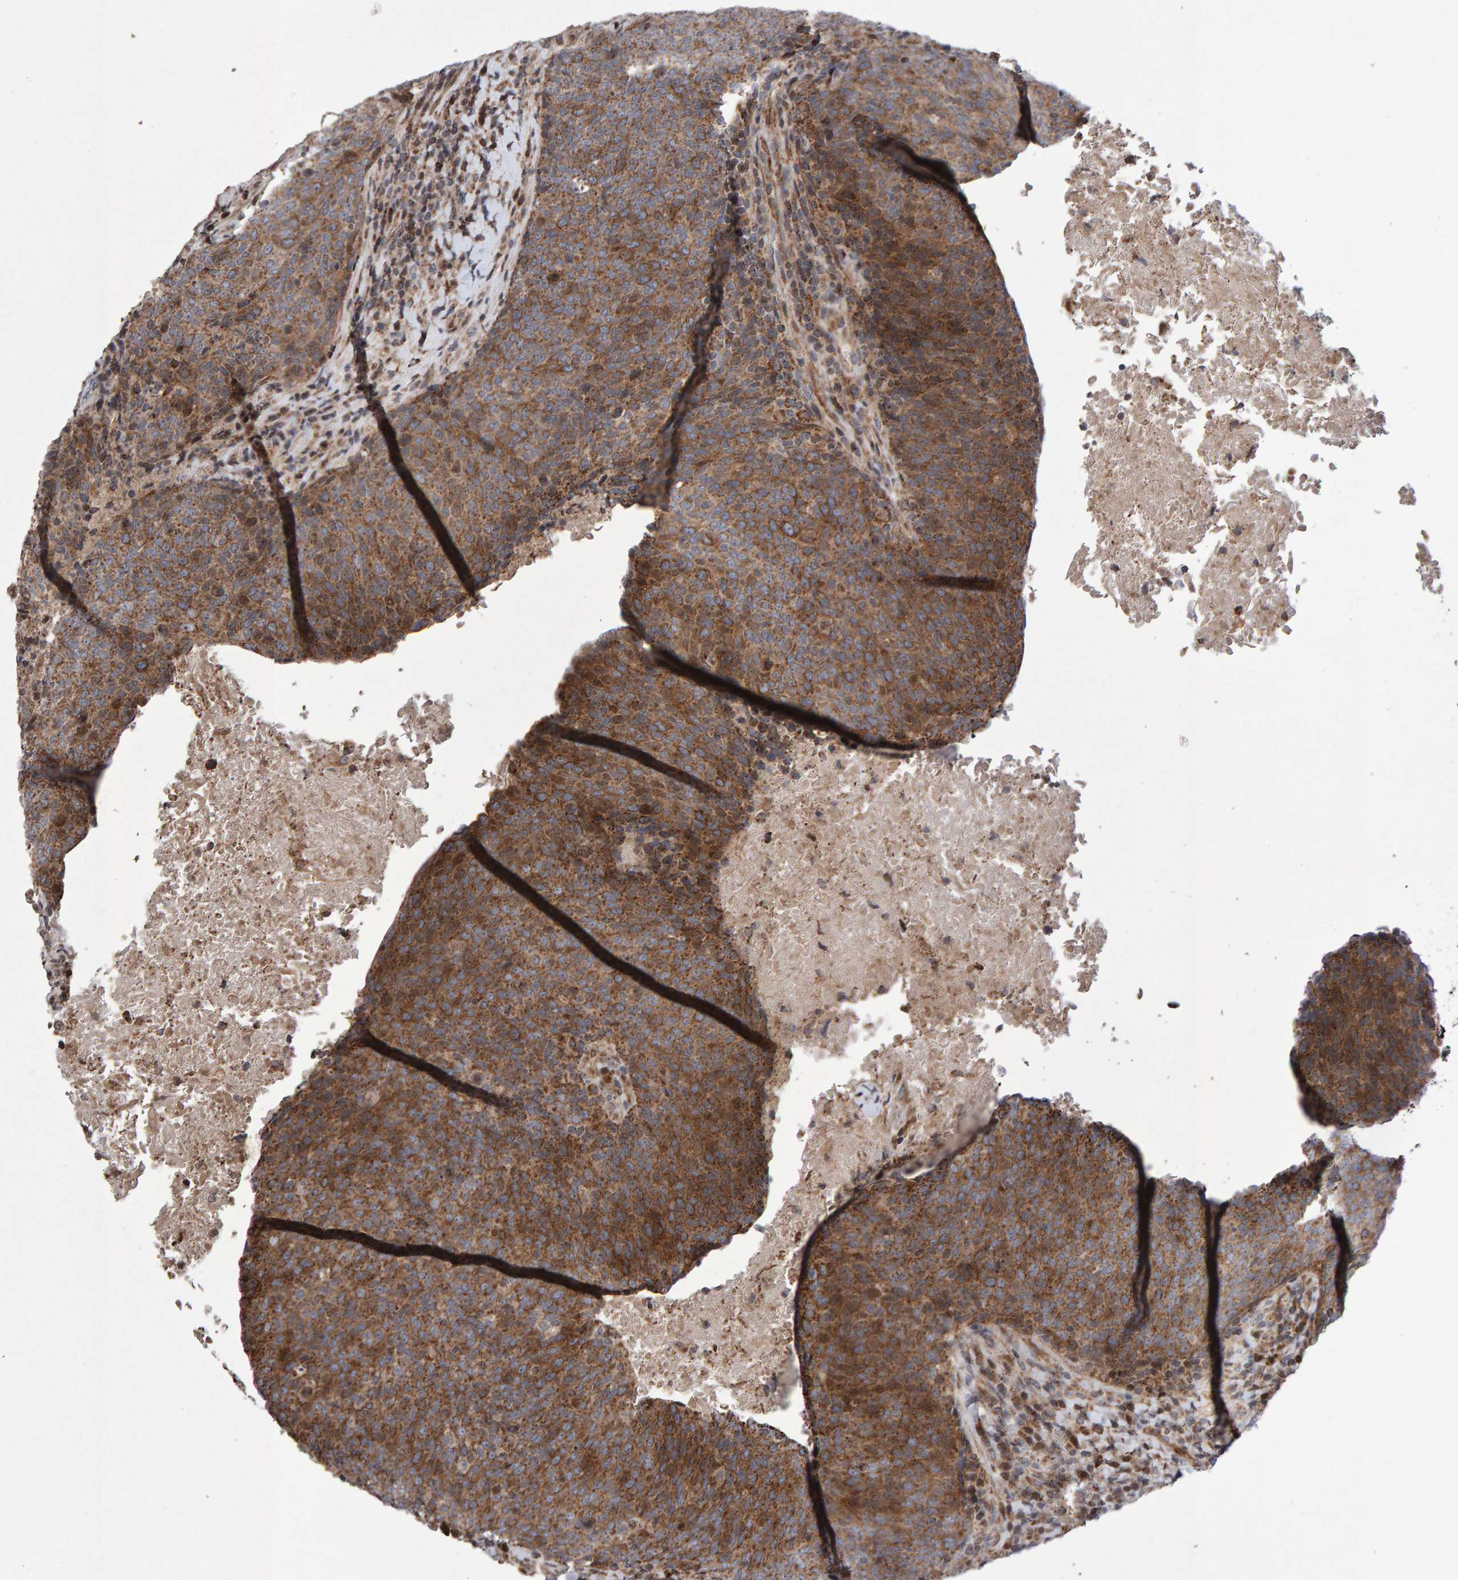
{"staining": {"intensity": "moderate", "quantity": ">75%", "location": "cytoplasmic/membranous"}, "tissue": "head and neck cancer", "cell_type": "Tumor cells", "image_type": "cancer", "snomed": [{"axis": "morphology", "description": "Squamous cell carcinoma, NOS"}, {"axis": "morphology", "description": "Squamous cell carcinoma, metastatic, NOS"}, {"axis": "topography", "description": "Lymph node"}, {"axis": "topography", "description": "Head-Neck"}], "caption": "Immunohistochemical staining of human head and neck metastatic squamous cell carcinoma reveals medium levels of moderate cytoplasmic/membranous expression in about >75% of tumor cells.", "gene": "PECR", "patient": {"sex": "male", "age": 62}}